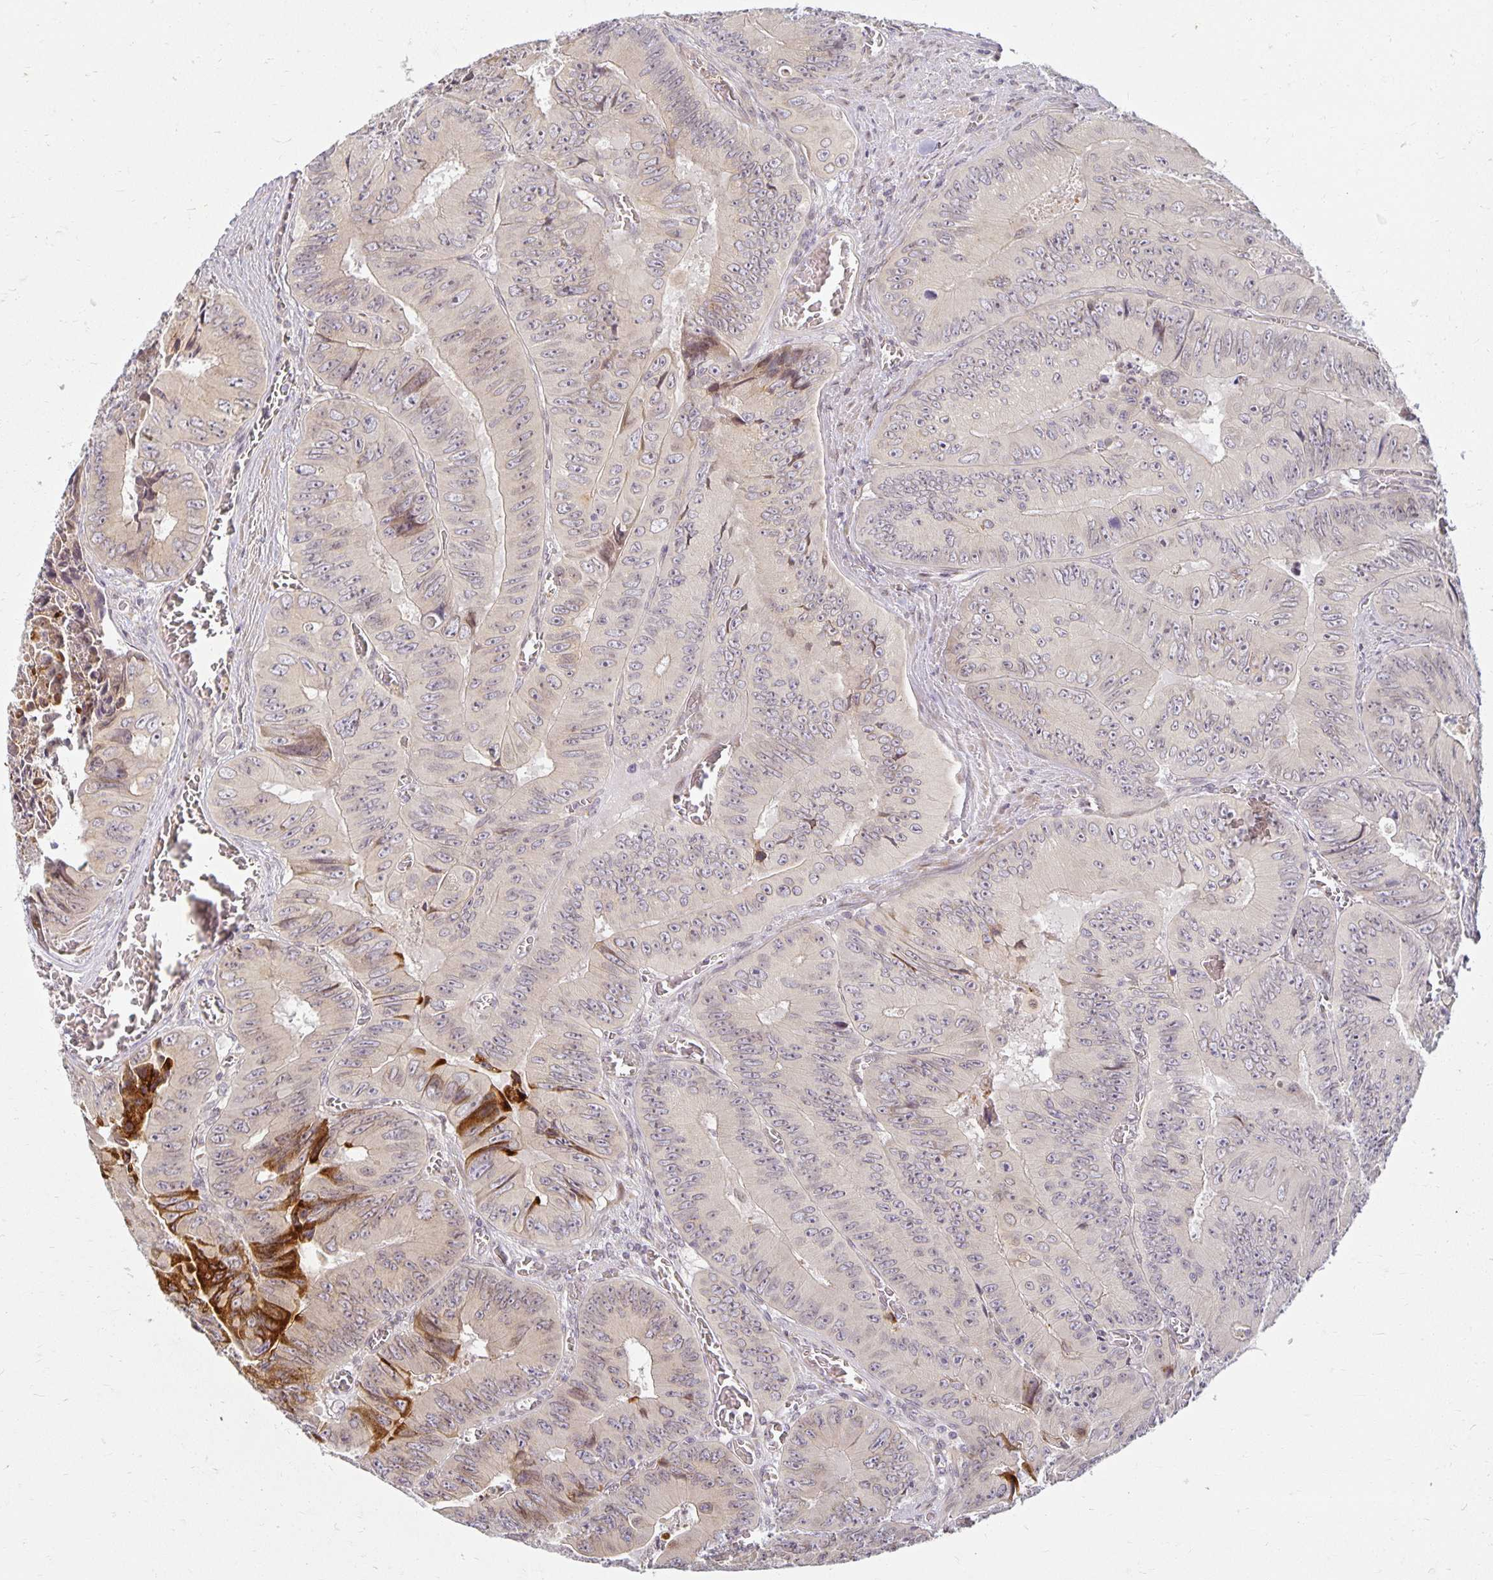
{"staining": {"intensity": "strong", "quantity": "<25%", "location": "cytoplasmic/membranous"}, "tissue": "colorectal cancer", "cell_type": "Tumor cells", "image_type": "cancer", "snomed": [{"axis": "morphology", "description": "Adenocarcinoma, NOS"}, {"axis": "topography", "description": "Colon"}], "caption": "The micrograph demonstrates immunohistochemical staining of colorectal cancer. There is strong cytoplasmic/membranous positivity is appreciated in approximately <25% of tumor cells.", "gene": "EHF", "patient": {"sex": "female", "age": 84}}